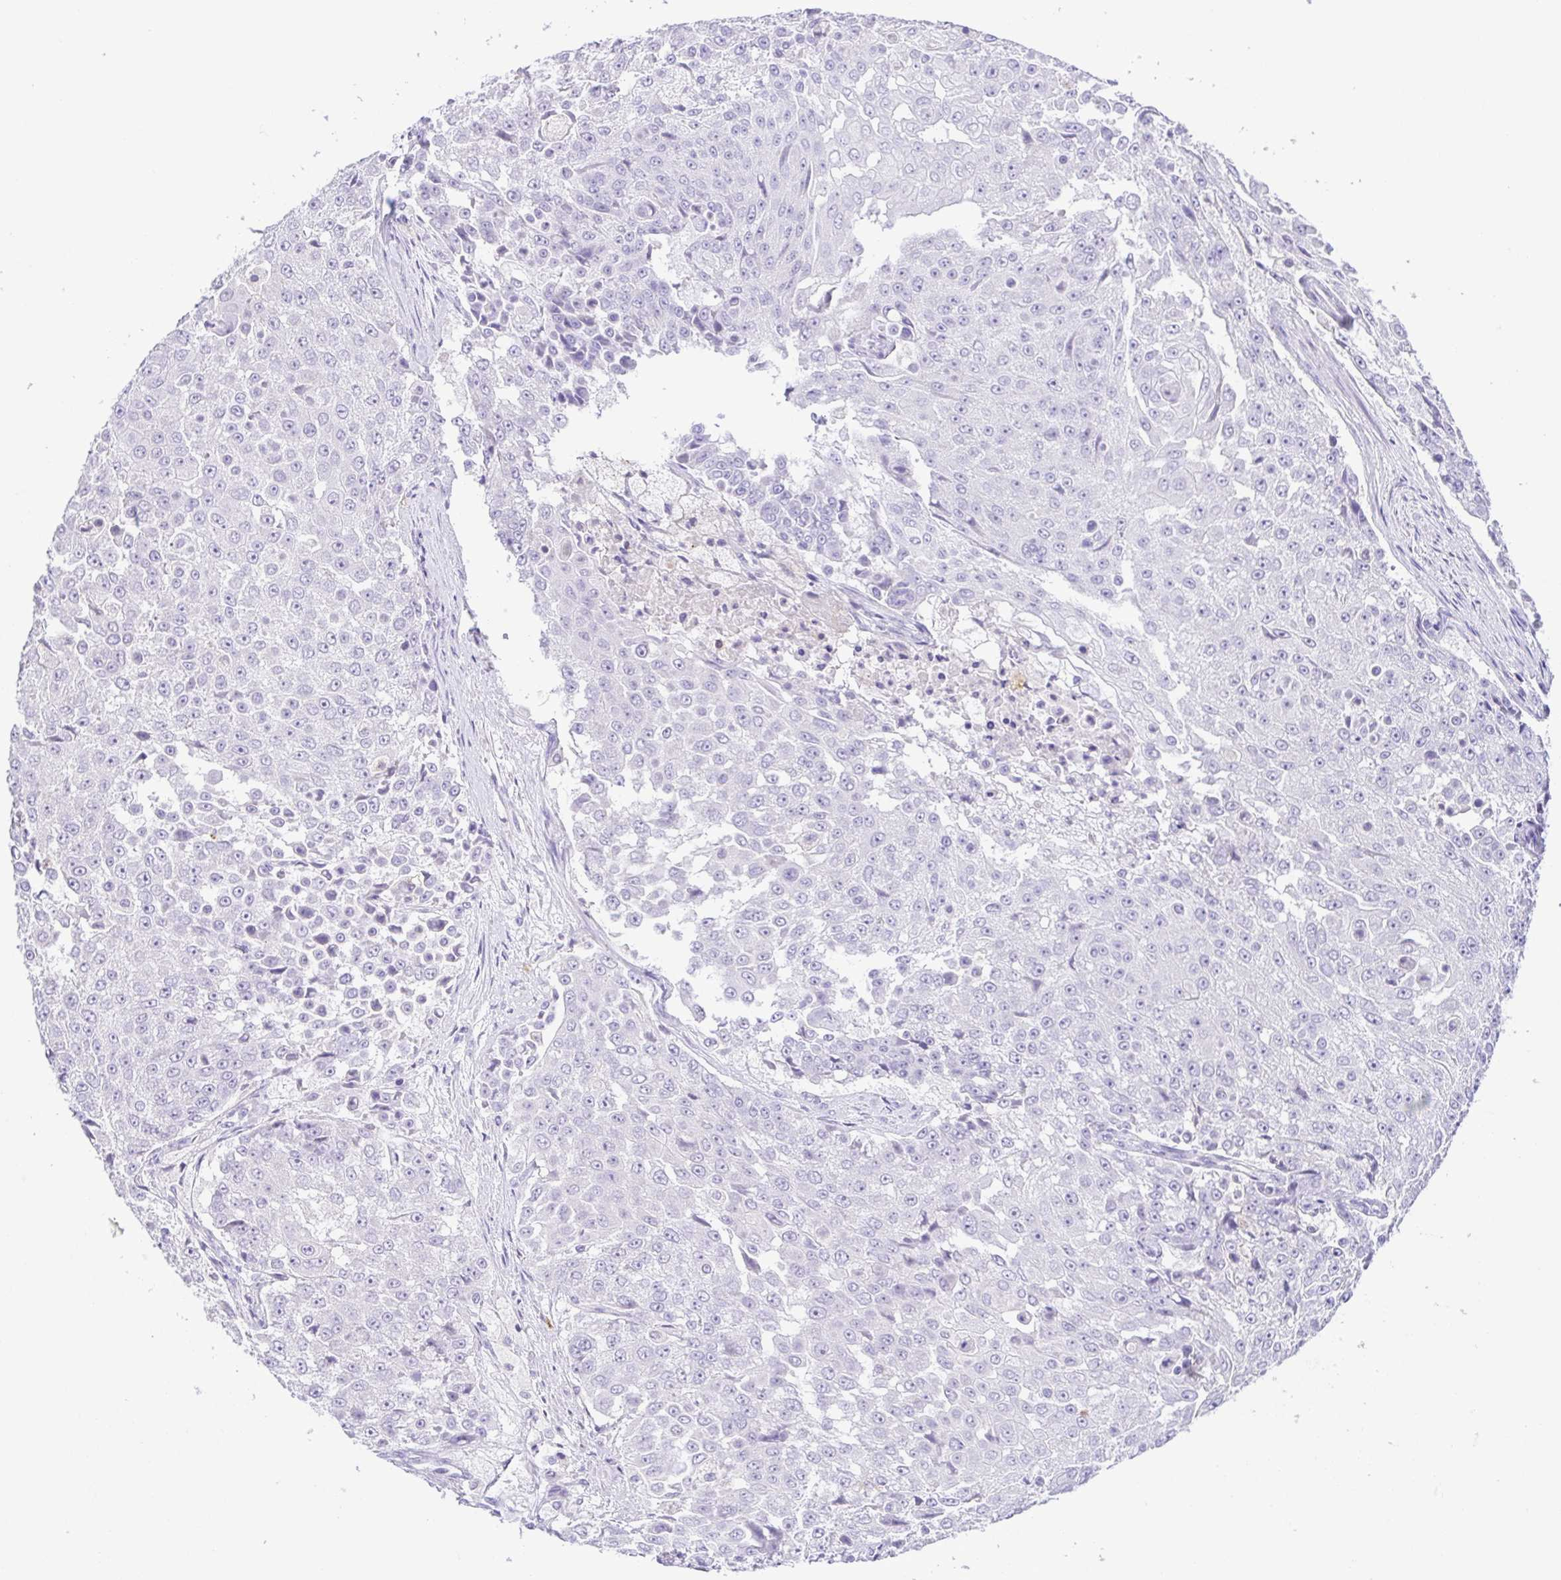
{"staining": {"intensity": "negative", "quantity": "none", "location": "none"}, "tissue": "urothelial cancer", "cell_type": "Tumor cells", "image_type": "cancer", "snomed": [{"axis": "morphology", "description": "Urothelial carcinoma, High grade"}, {"axis": "topography", "description": "Urinary bladder"}], "caption": "An image of human urothelial cancer is negative for staining in tumor cells.", "gene": "PGLYRP1", "patient": {"sex": "female", "age": 63}}